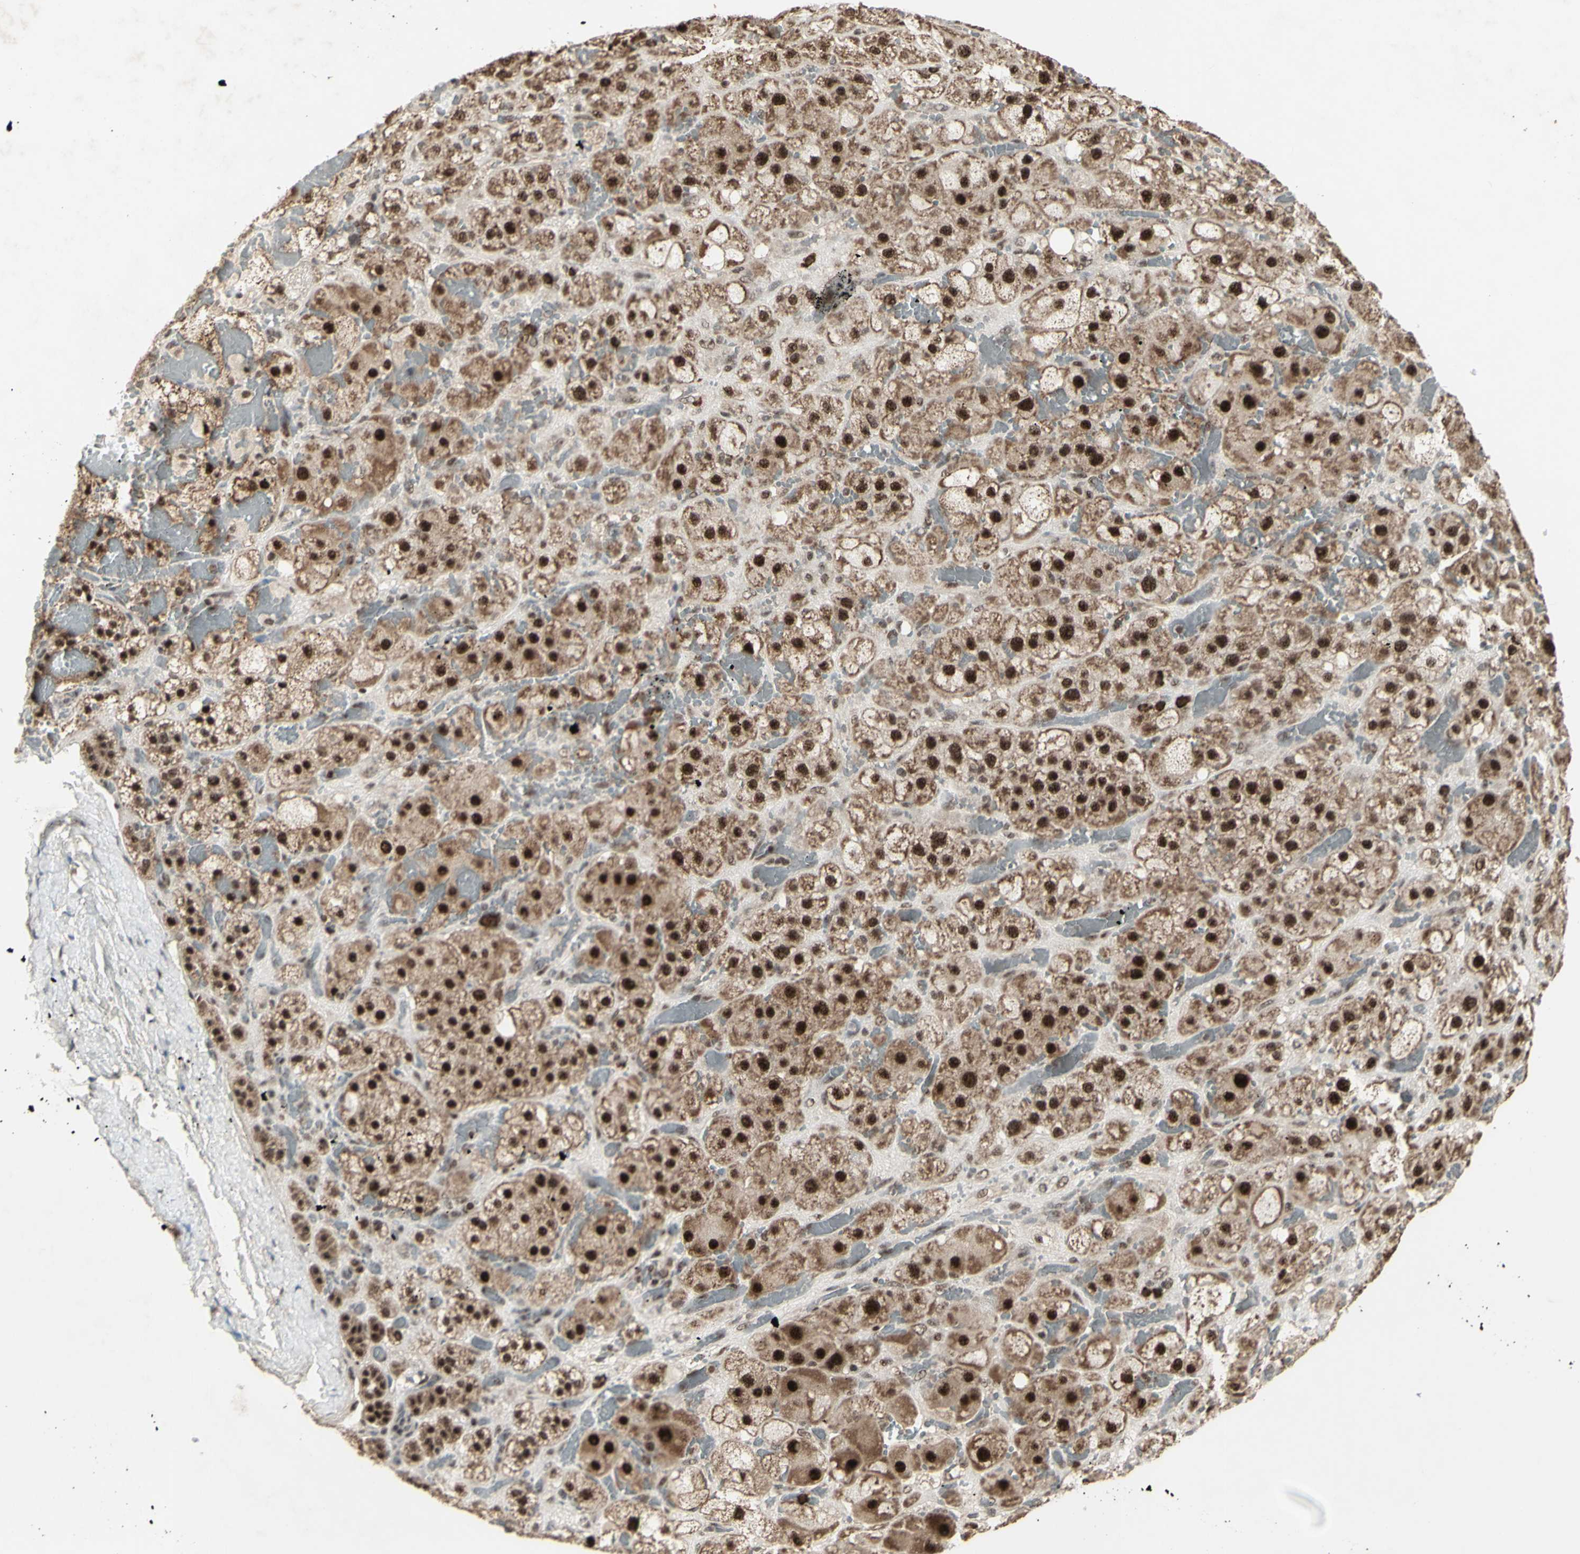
{"staining": {"intensity": "strong", "quantity": ">75%", "location": "nuclear"}, "tissue": "adrenal gland", "cell_type": "Glandular cells", "image_type": "normal", "snomed": [{"axis": "morphology", "description": "Normal tissue, NOS"}, {"axis": "topography", "description": "Adrenal gland"}], "caption": "This is an image of immunohistochemistry staining of normal adrenal gland, which shows strong positivity in the nuclear of glandular cells.", "gene": "CCNT1", "patient": {"sex": "female", "age": 47}}